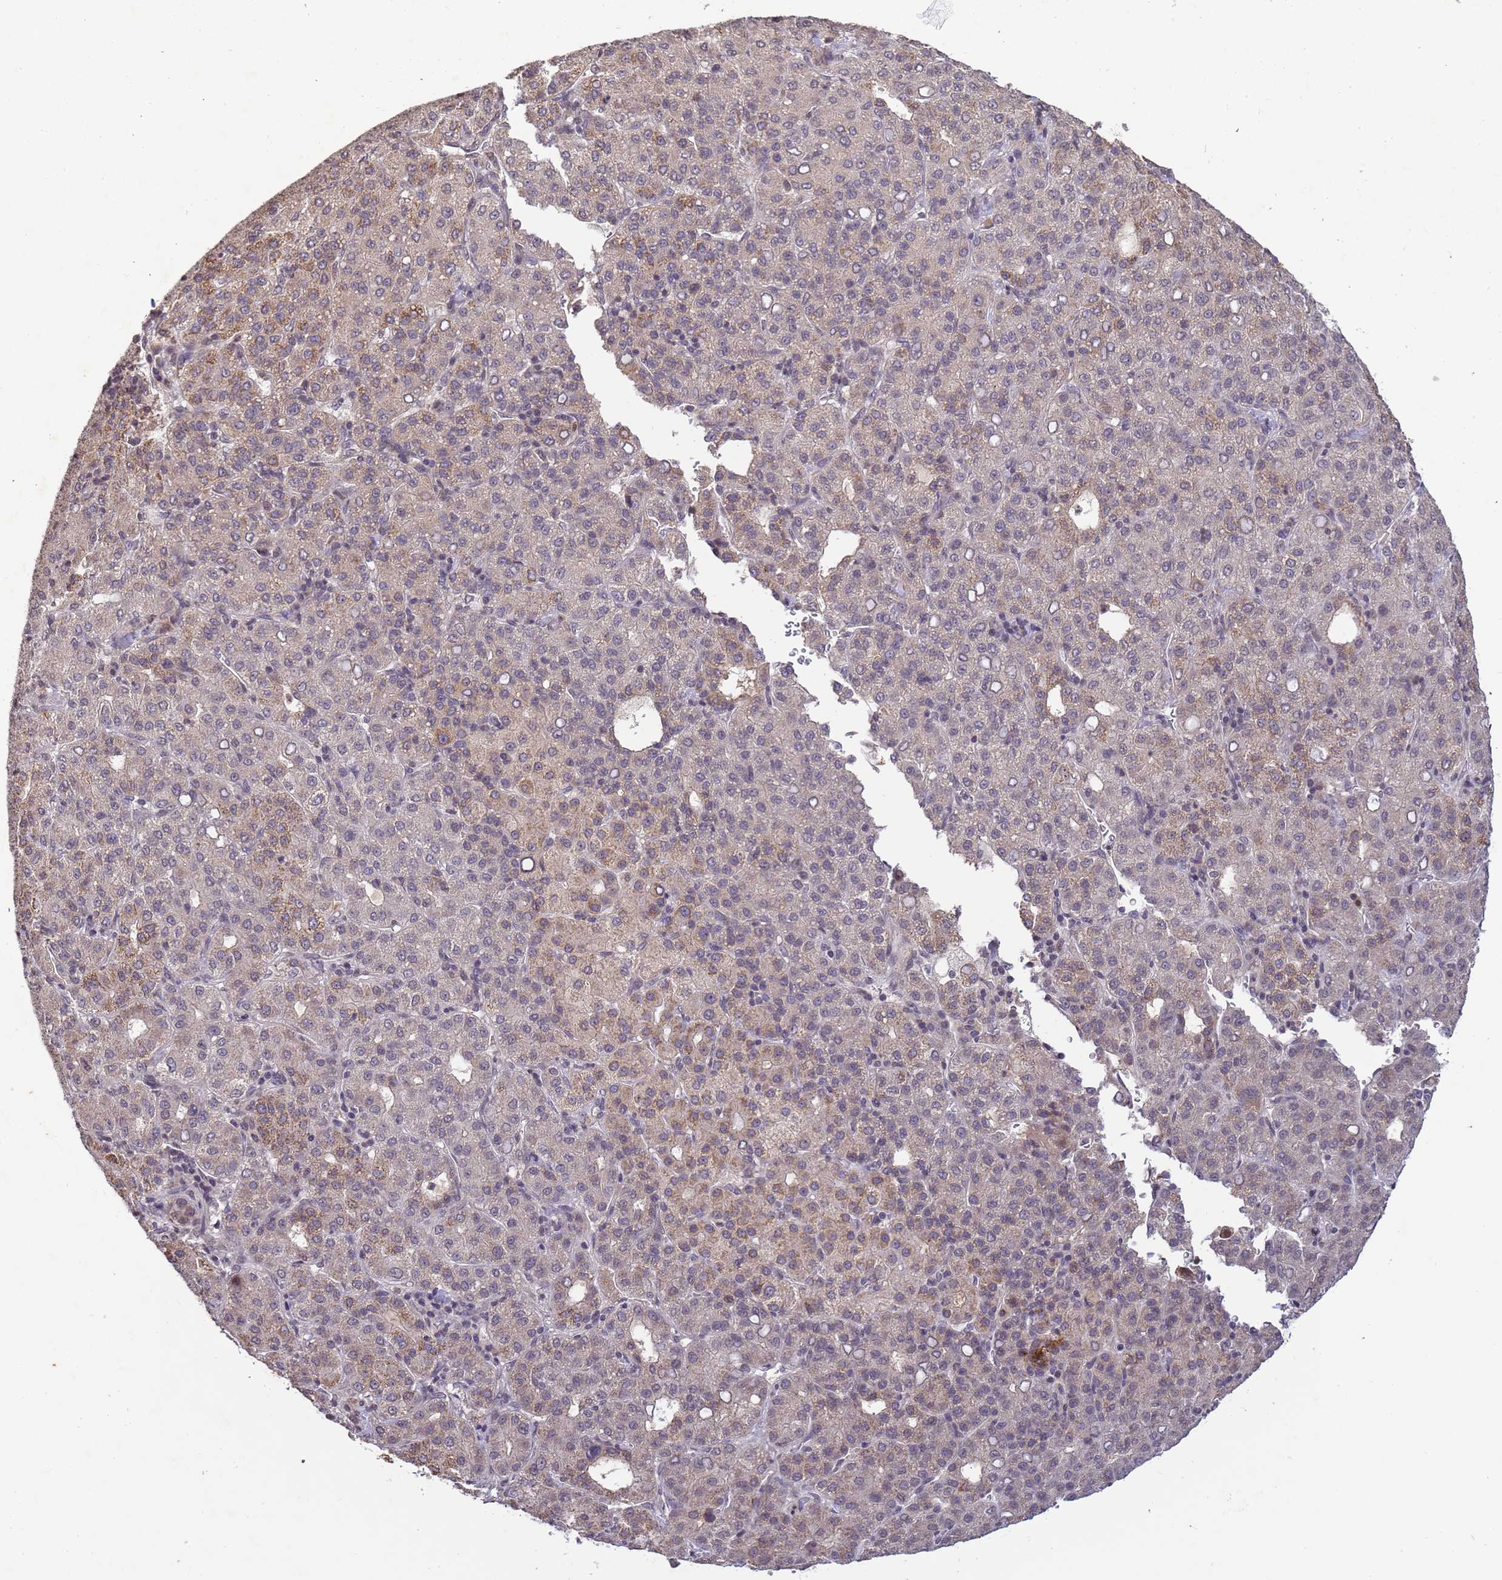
{"staining": {"intensity": "moderate", "quantity": "<25%", "location": "cytoplasmic/membranous"}, "tissue": "liver cancer", "cell_type": "Tumor cells", "image_type": "cancer", "snomed": [{"axis": "morphology", "description": "Carcinoma, Hepatocellular, NOS"}, {"axis": "topography", "description": "Liver"}], "caption": "Protein expression by IHC demonstrates moderate cytoplasmic/membranous expression in about <25% of tumor cells in liver cancer. The protein of interest is stained brown, and the nuclei are stained in blue (DAB IHC with brightfield microscopy, high magnification).", "gene": "MYL7", "patient": {"sex": "male", "age": 65}}